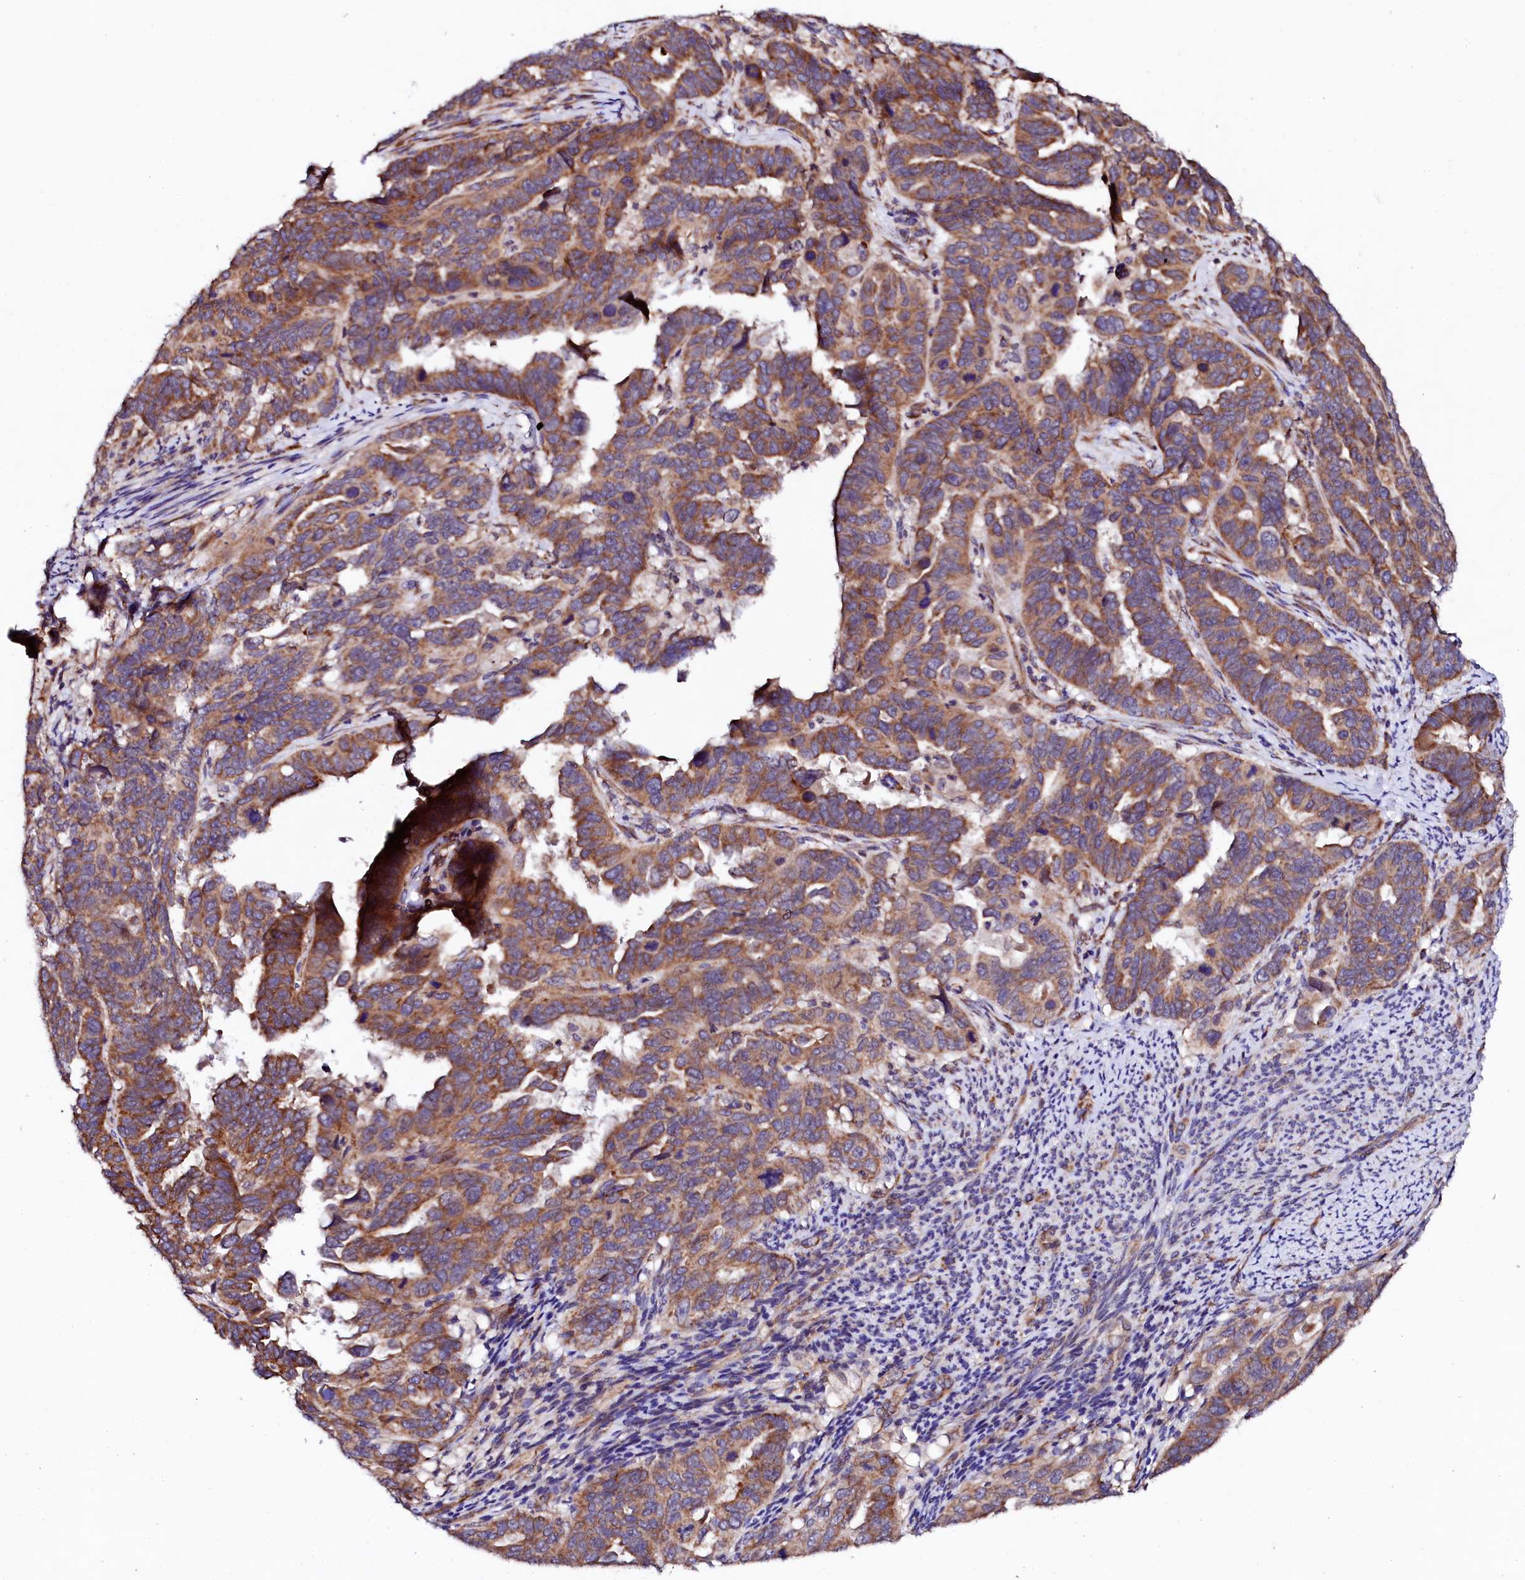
{"staining": {"intensity": "moderate", "quantity": ">75%", "location": "cytoplasmic/membranous"}, "tissue": "endometrial cancer", "cell_type": "Tumor cells", "image_type": "cancer", "snomed": [{"axis": "morphology", "description": "Adenocarcinoma, NOS"}, {"axis": "topography", "description": "Endometrium"}], "caption": "Protein expression by immunohistochemistry exhibits moderate cytoplasmic/membranous expression in about >75% of tumor cells in endometrial adenocarcinoma. (brown staining indicates protein expression, while blue staining denotes nuclei).", "gene": "UBE3C", "patient": {"sex": "female", "age": 65}}